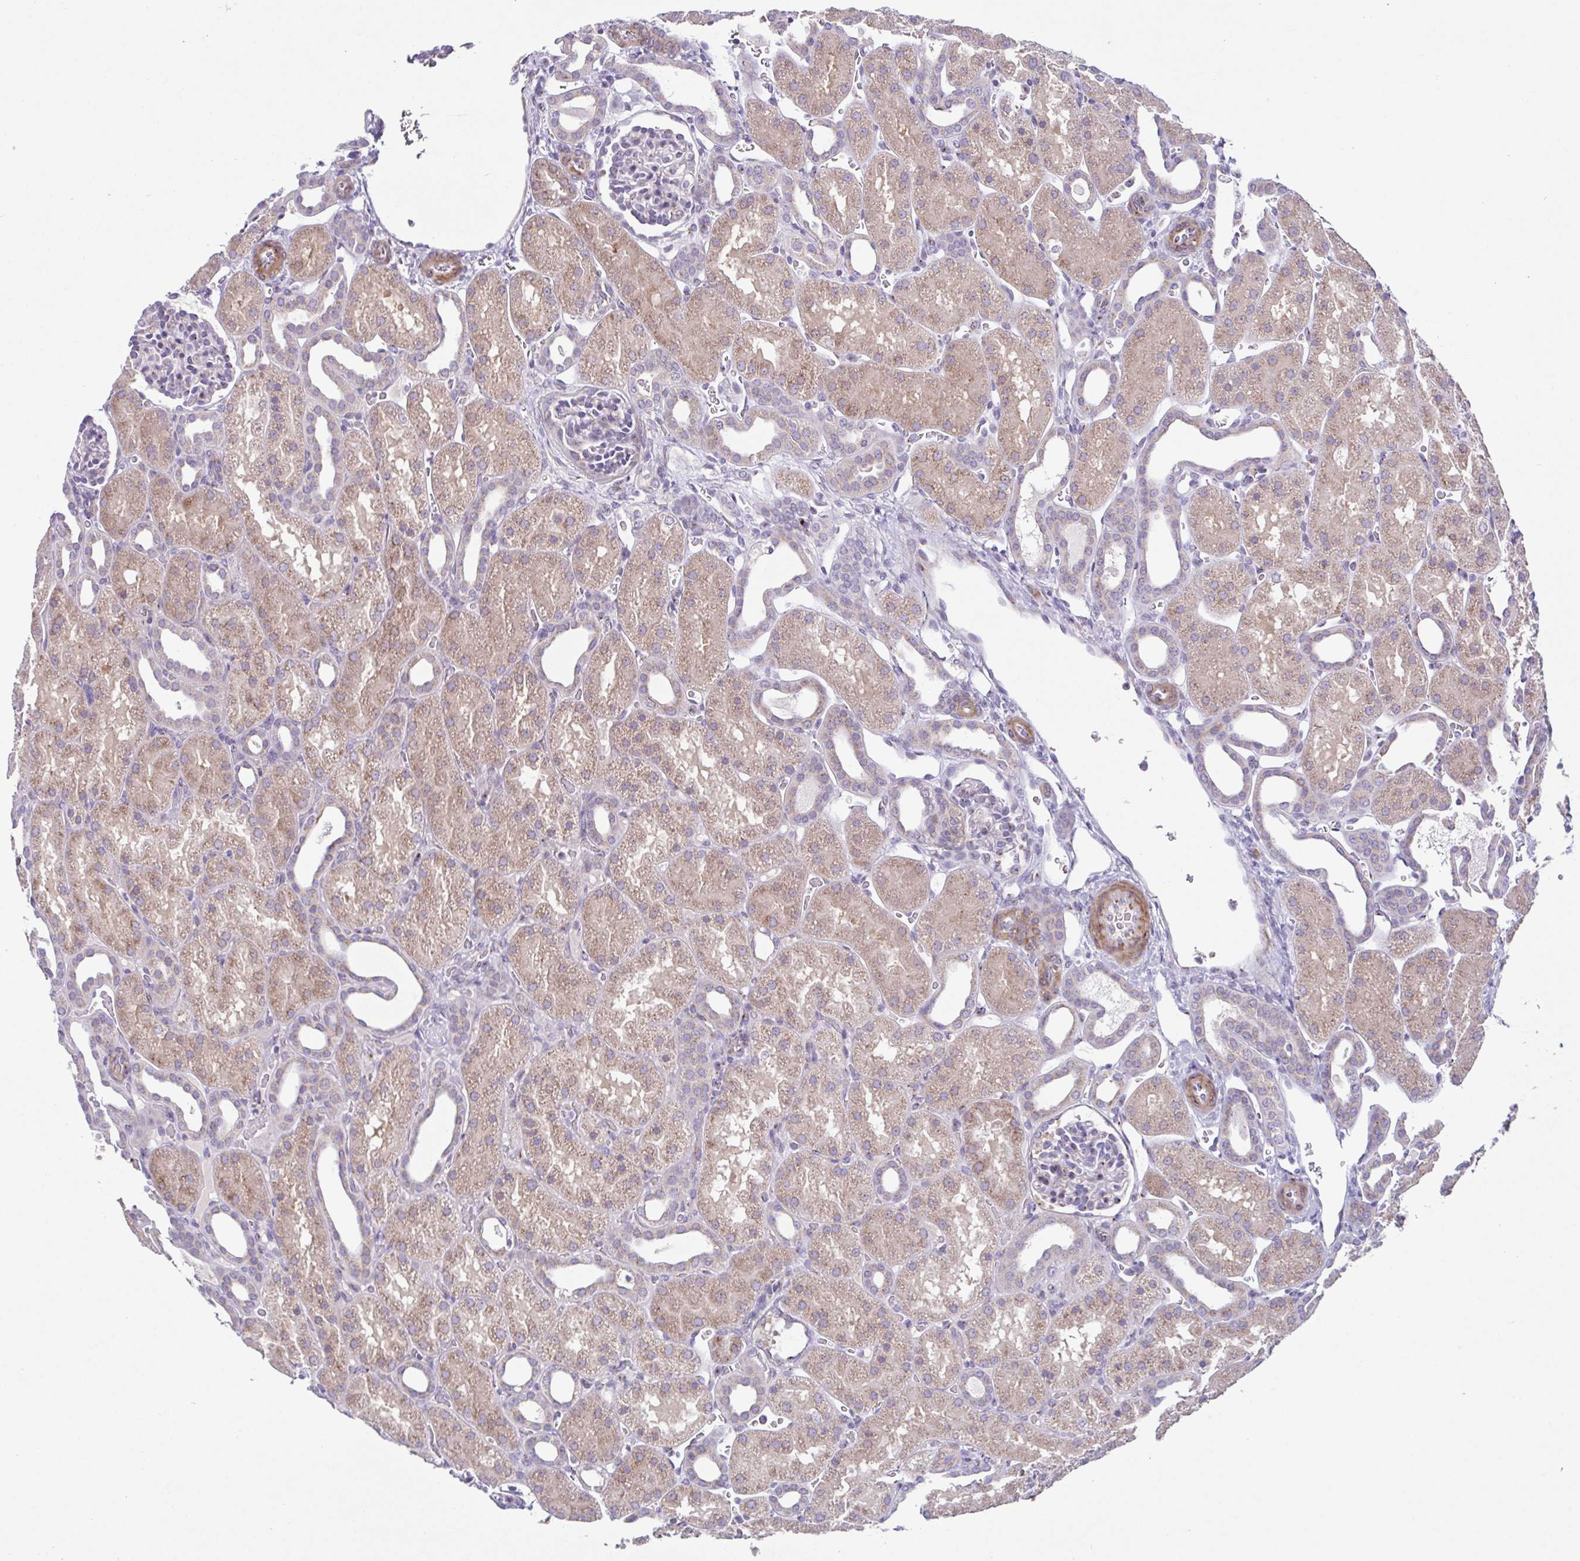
{"staining": {"intensity": "moderate", "quantity": "<25%", "location": "cytoplasmic/membranous"}, "tissue": "kidney", "cell_type": "Cells in glomeruli", "image_type": "normal", "snomed": [{"axis": "morphology", "description": "Normal tissue, NOS"}, {"axis": "topography", "description": "Kidney"}], "caption": "Immunohistochemistry micrograph of normal kidney: kidney stained using immunohistochemistry displays low levels of moderate protein expression localized specifically in the cytoplasmic/membranous of cells in glomeruli, appearing as a cytoplasmic/membranous brown color.", "gene": "COL17A1", "patient": {"sex": "male", "age": 2}}